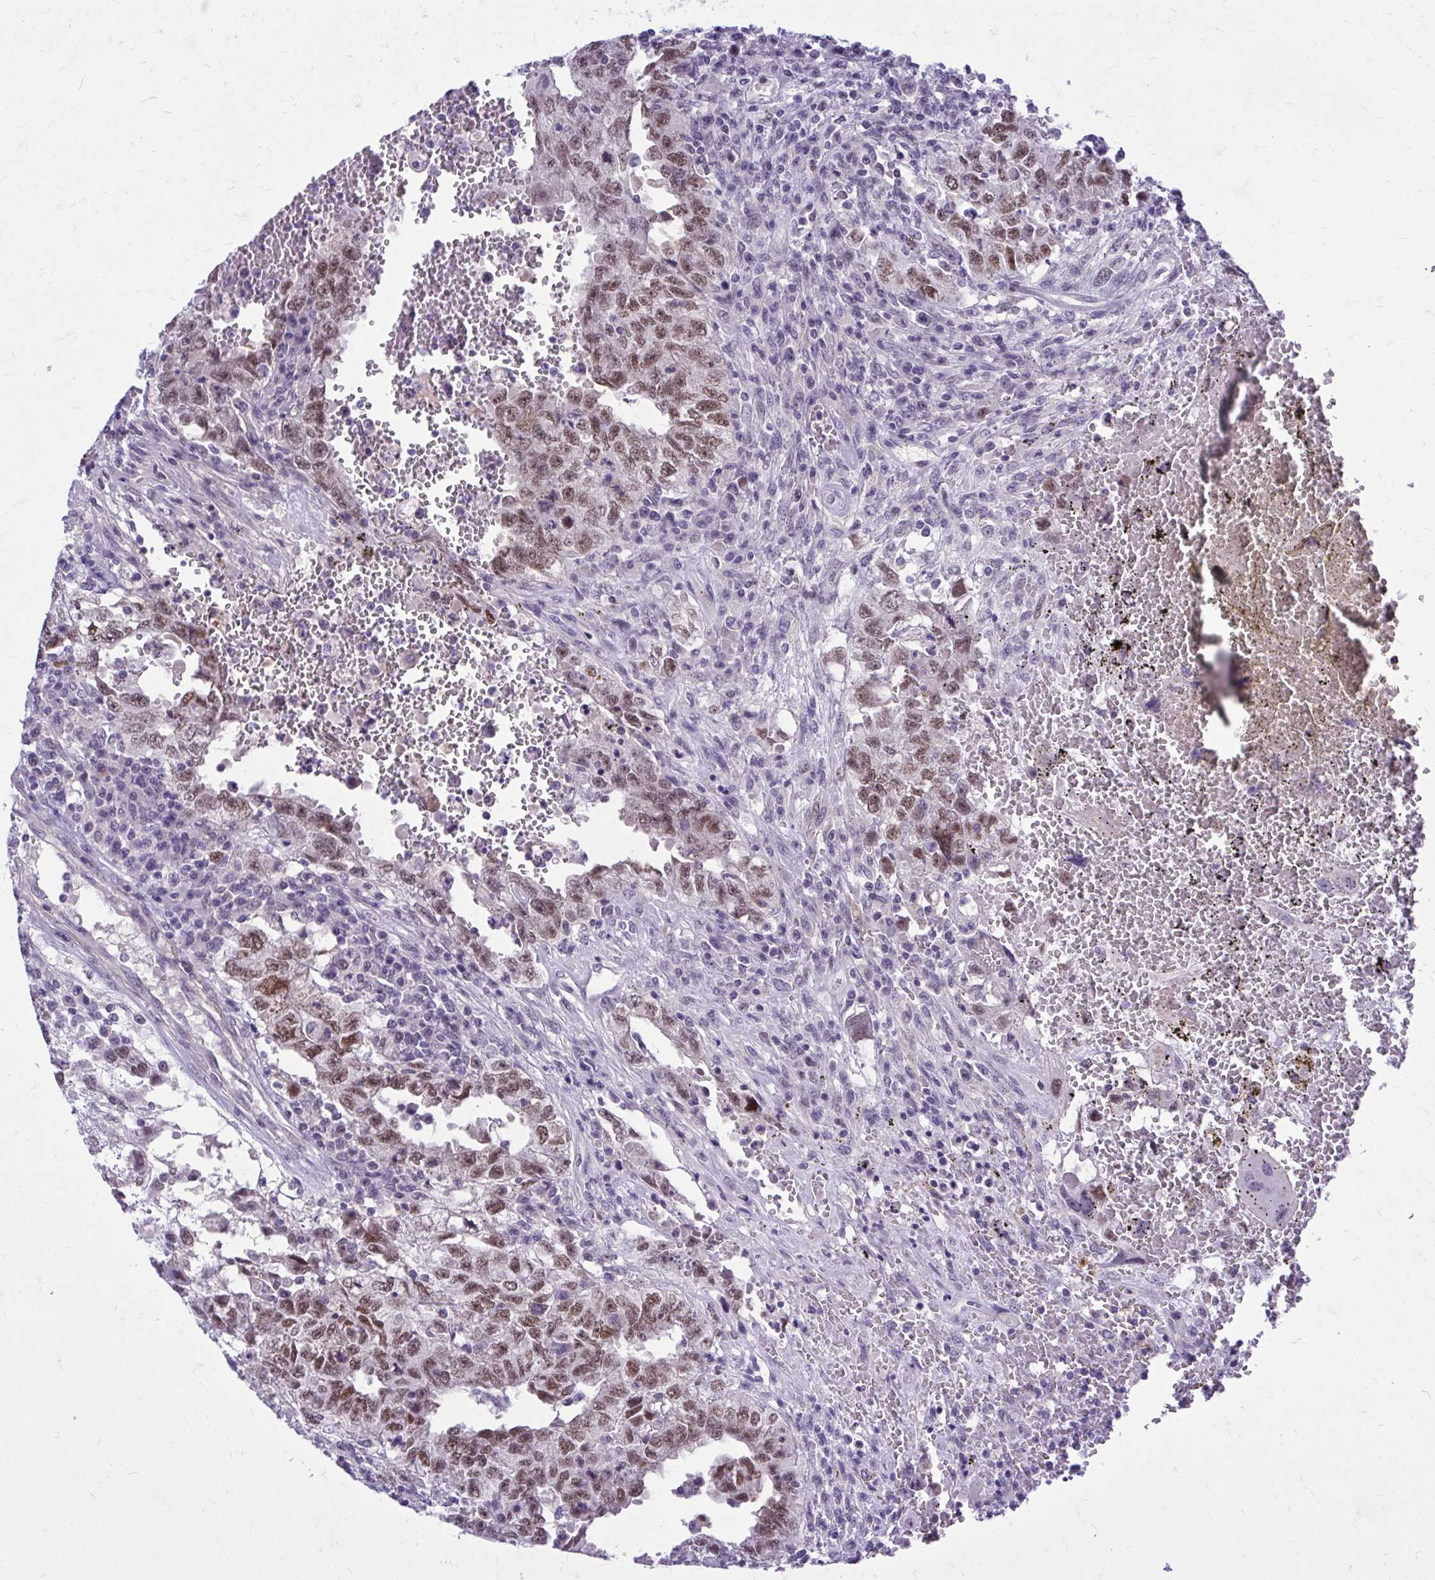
{"staining": {"intensity": "moderate", "quantity": ">75%", "location": "nuclear"}, "tissue": "testis cancer", "cell_type": "Tumor cells", "image_type": "cancer", "snomed": [{"axis": "morphology", "description": "Carcinoma, Embryonal, NOS"}, {"axis": "topography", "description": "Testis"}], "caption": "IHC staining of embryonal carcinoma (testis), which displays medium levels of moderate nuclear expression in about >75% of tumor cells indicating moderate nuclear protein positivity. The staining was performed using DAB (brown) for protein detection and nuclei were counterstained in hematoxylin (blue).", "gene": "ZBTB25", "patient": {"sex": "male", "age": 26}}